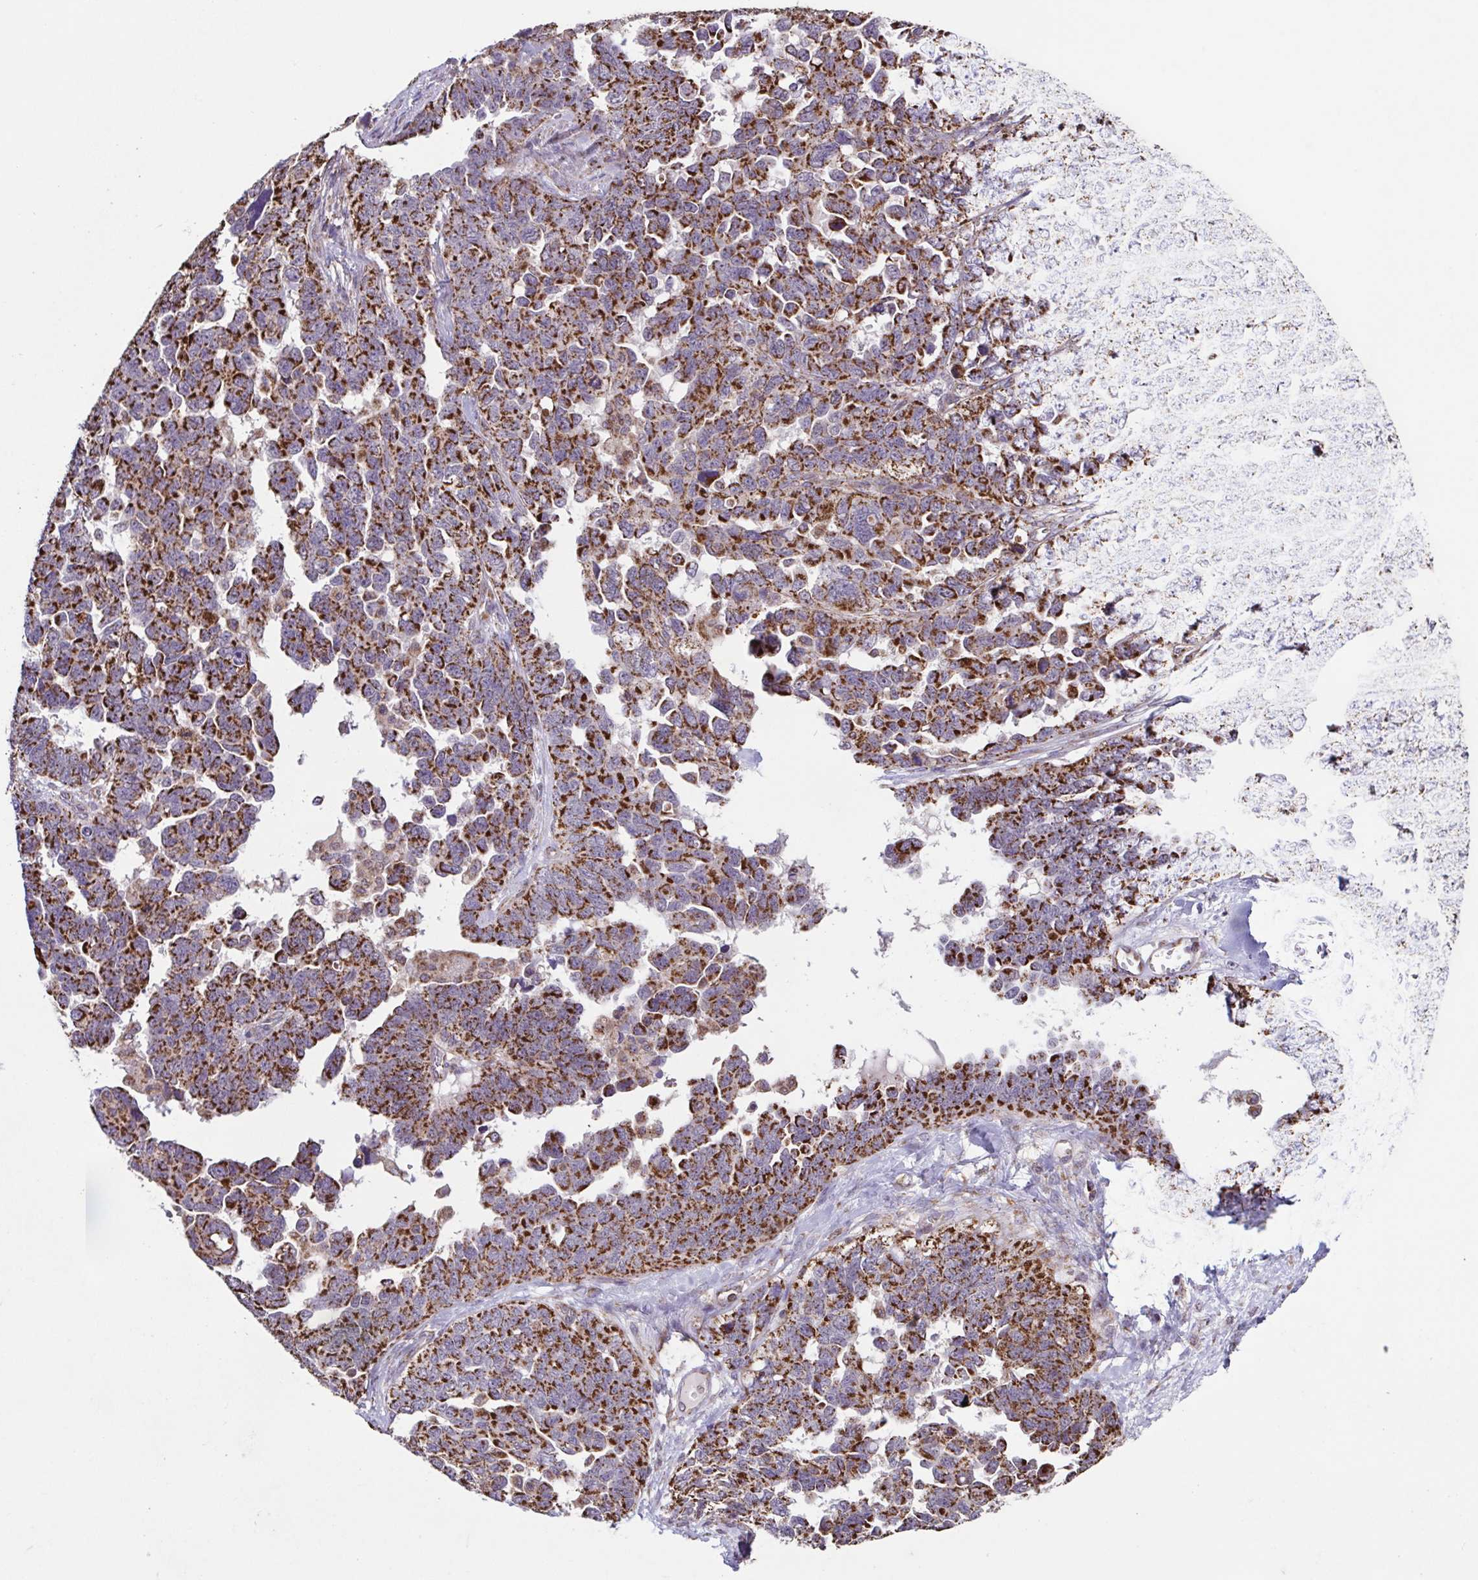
{"staining": {"intensity": "strong", "quantity": ">75%", "location": "cytoplasmic/membranous"}, "tissue": "ovarian cancer", "cell_type": "Tumor cells", "image_type": "cancer", "snomed": [{"axis": "morphology", "description": "Cystadenocarcinoma, serous, NOS"}, {"axis": "topography", "description": "Ovary"}], "caption": "Serous cystadenocarcinoma (ovarian) stained with DAB immunohistochemistry (IHC) reveals high levels of strong cytoplasmic/membranous staining in approximately >75% of tumor cells.", "gene": "DIP2B", "patient": {"sex": "female", "age": 69}}